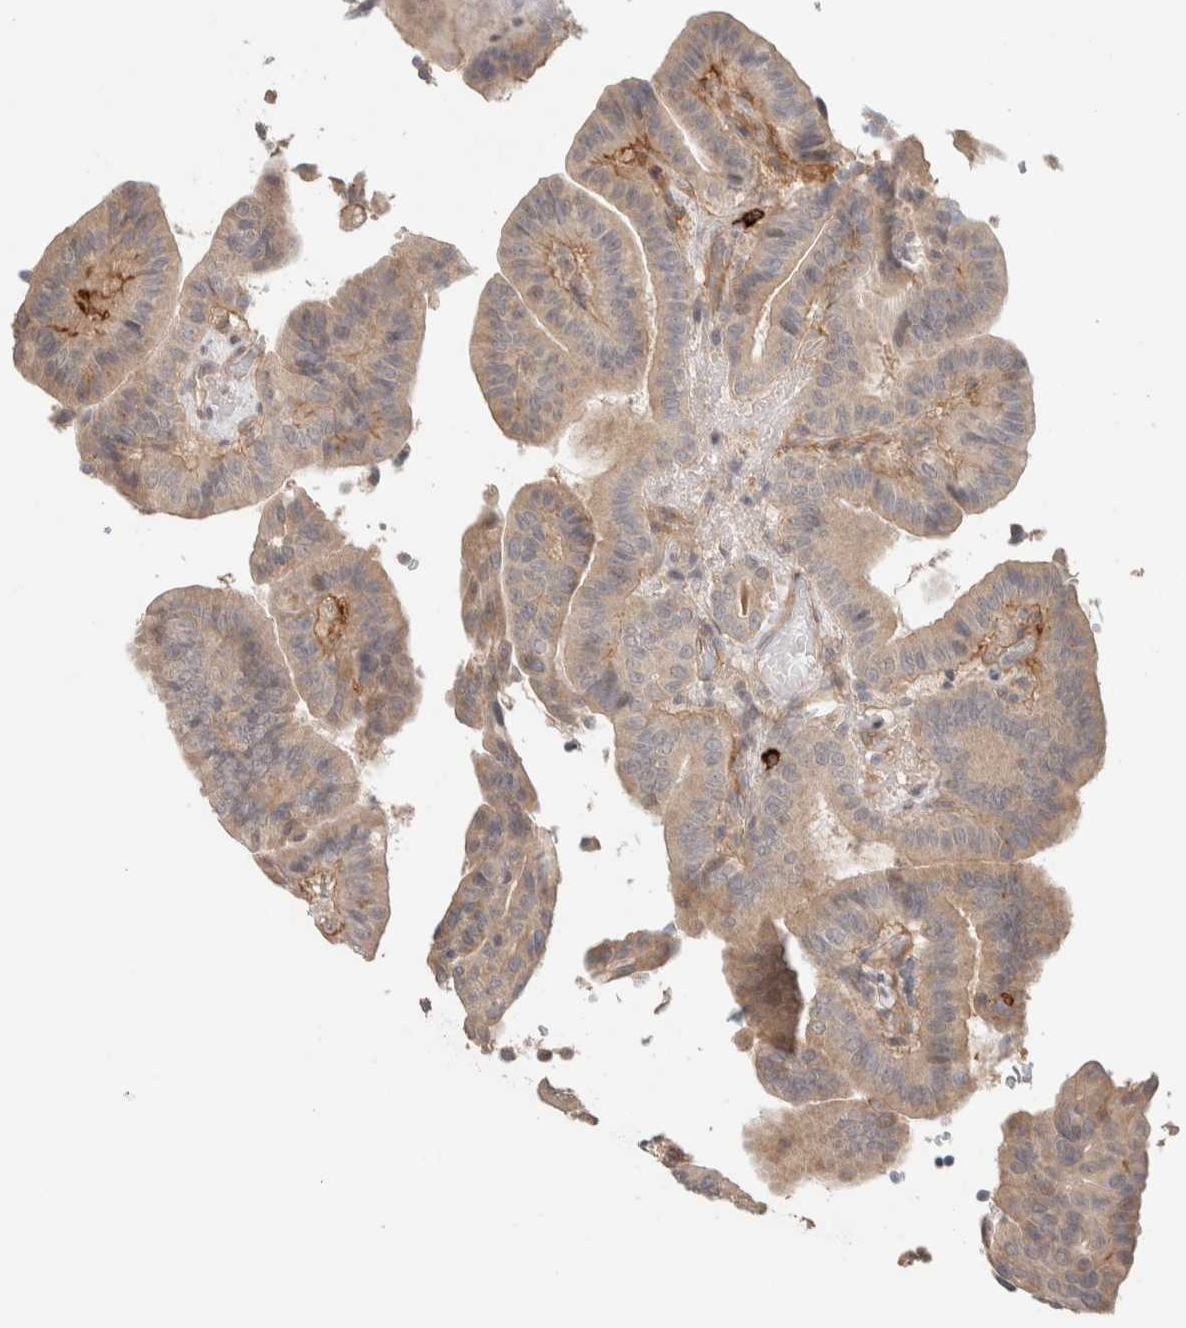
{"staining": {"intensity": "weak", "quantity": "25%-75%", "location": "cytoplasmic/membranous"}, "tissue": "thyroid cancer", "cell_type": "Tumor cells", "image_type": "cancer", "snomed": [{"axis": "morphology", "description": "Papillary adenocarcinoma, NOS"}, {"axis": "topography", "description": "Thyroid gland"}], "caption": "Tumor cells exhibit low levels of weak cytoplasmic/membranous expression in about 25%-75% of cells in thyroid cancer (papillary adenocarcinoma).", "gene": "HSPG2", "patient": {"sex": "male", "age": 33}}